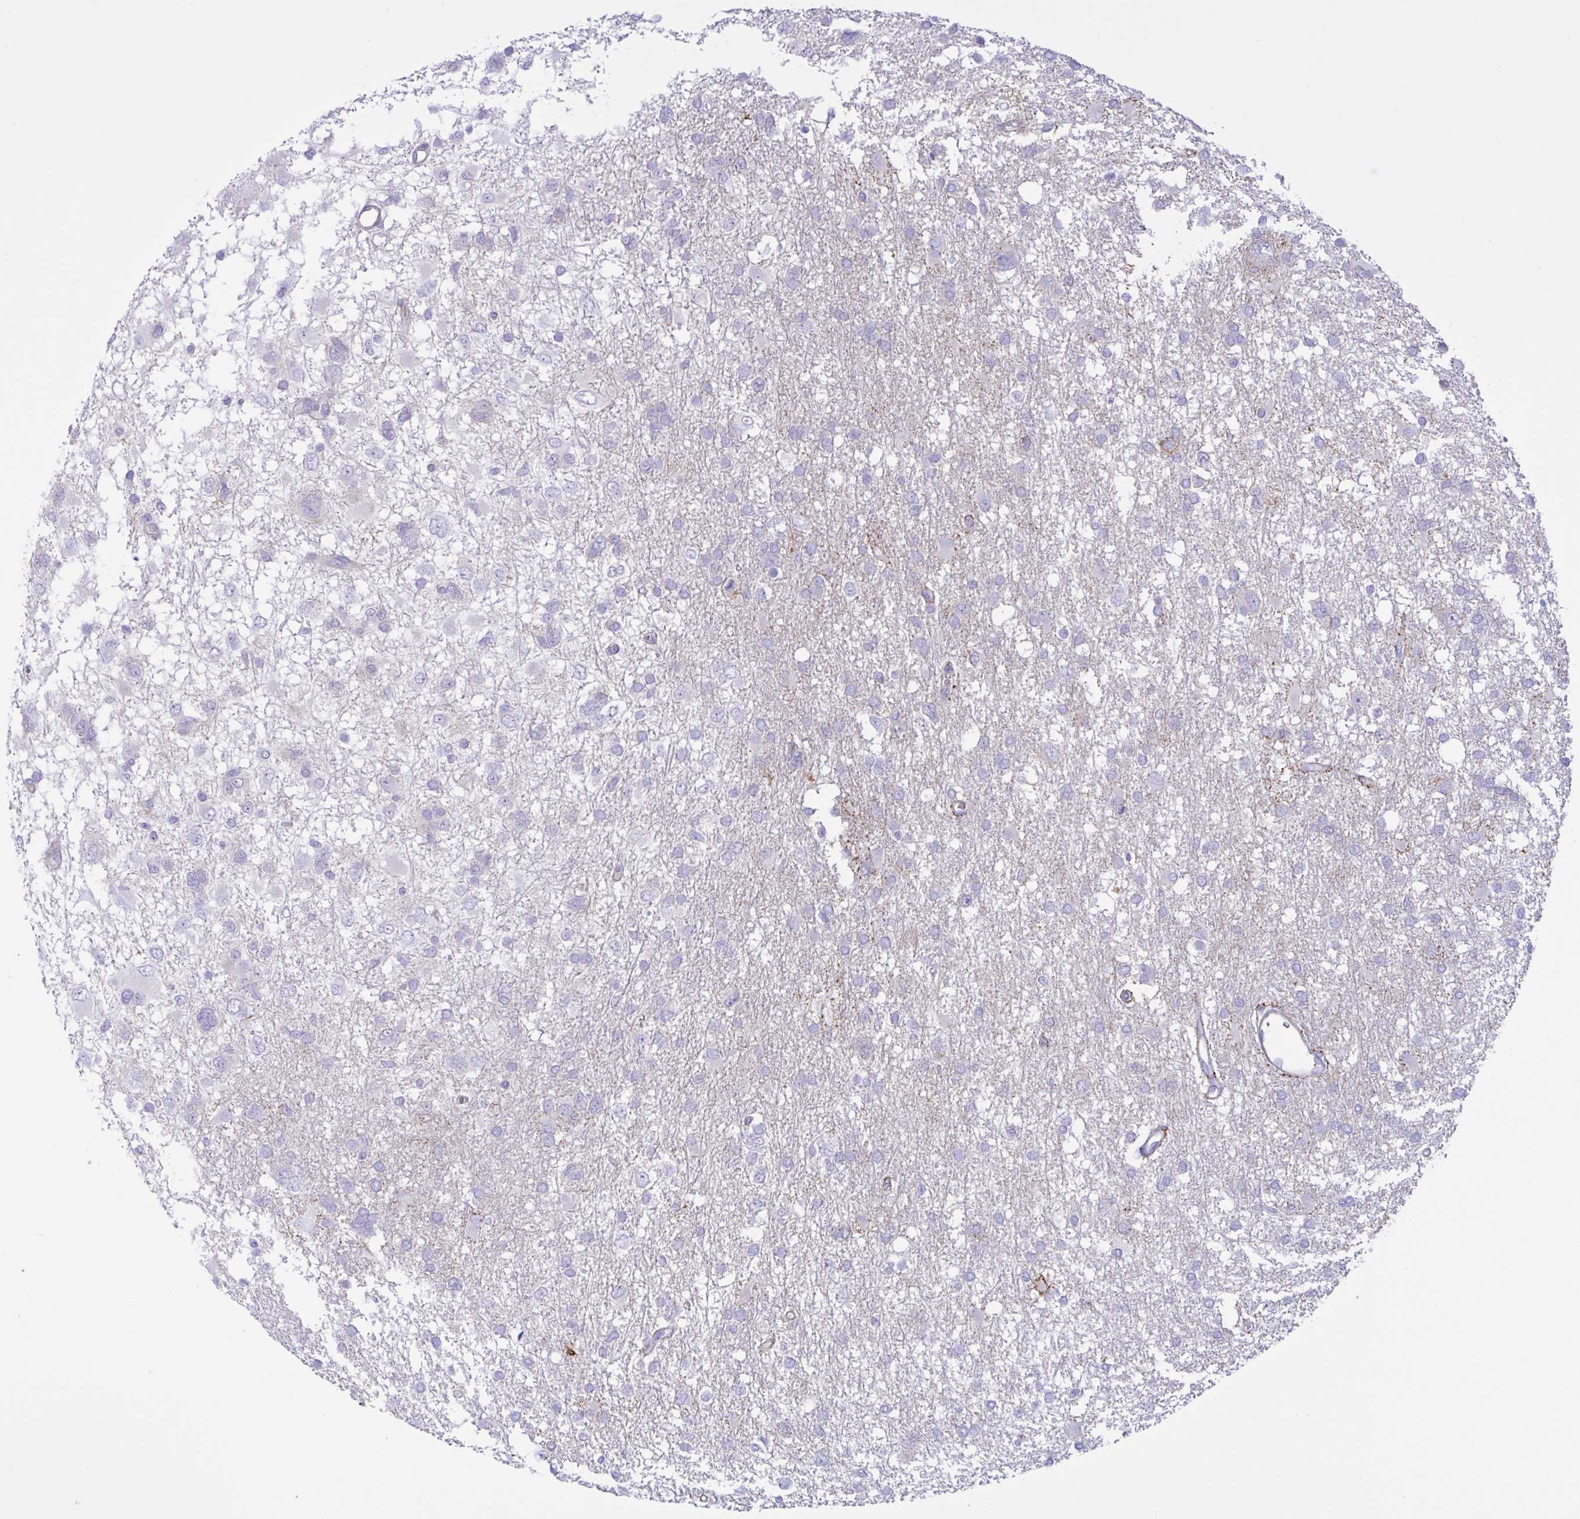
{"staining": {"intensity": "negative", "quantity": "none", "location": "none"}, "tissue": "glioma", "cell_type": "Tumor cells", "image_type": "cancer", "snomed": [{"axis": "morphology", "description": "Glioma, malignant, High grade"}, {"axis": "topography", "description": "Brain"}], "caption": "High power microscopy micrograph of an immunohistochemistry (IHC) image of malignant glioma (high-grade), revealing no significant expression in tumor cells.", "gene": "SLC66A1", "patient": {"sex": "male", "age": 61}}